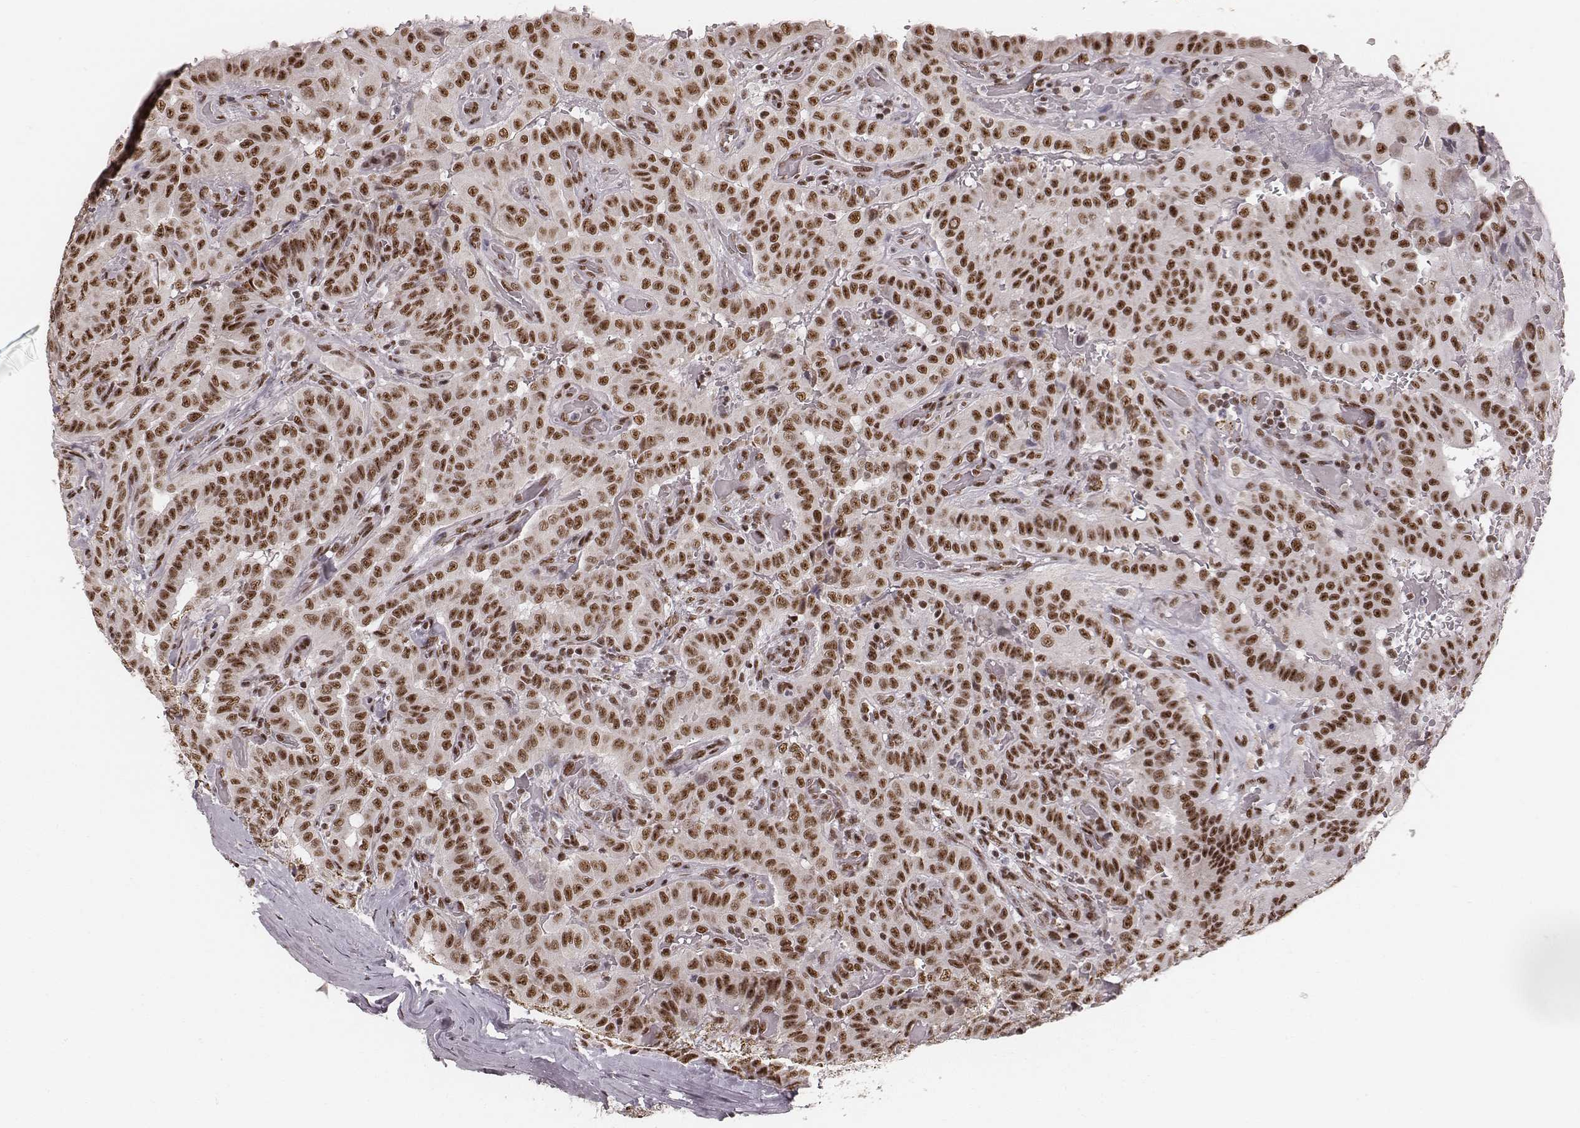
{"staining": {"intensity": "moderate", "quantity": ">75%", "location": "nuclear"}, "tissue": "thyroid cancer", "cell_type": "Tumor cells", "image_type": "cancer", "snomed": [{"axis": "morphology", "description": "Papillary adenocarcinoma, NOS"}, {"axis": "morphology", "description": "Papillary adenoma metastatic"}, {"axis": "topography", "description": "Thyroid gland"}], "caption": "There is medium levels of moderate nuclear expression in tumor cells of papillary adenocarcinoma (thyroid), as demonstrated by immunohistochemical staining (brown color).", "gene": "LUC7L", "patient": {"sex": "female", "age": 50}}